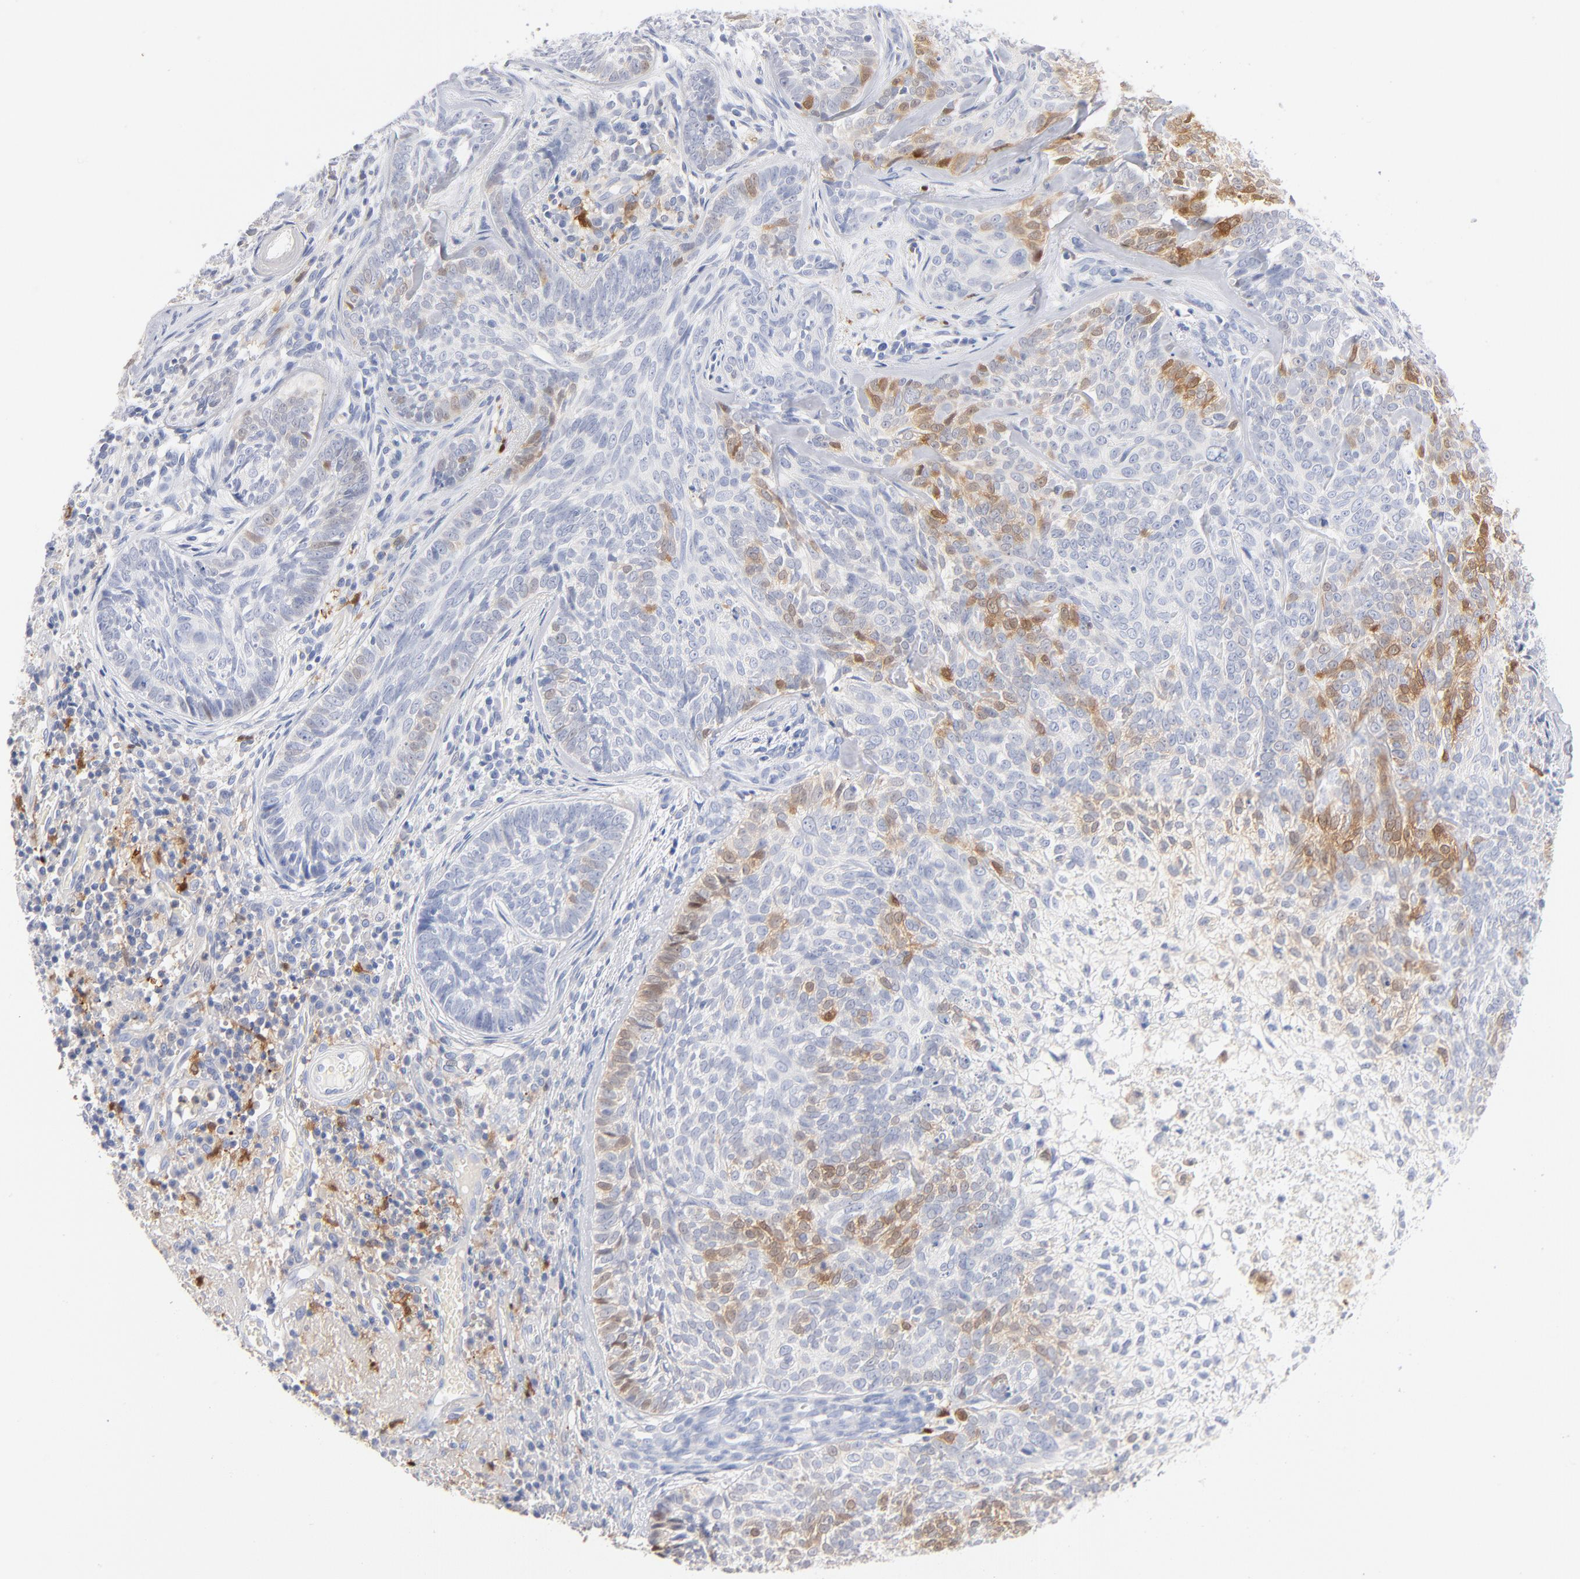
{"staining": {"intensity": "negative", "quantity": "none", "location": "none"}, "tissue": "skin cancer", "cell_type": "Tumor cells", "image_type": "cancer", "snomed": [{"axis": "morphology", "description": "Basal cell carcinoma"}, {"axis": "topography", "description": "Skin"}], "caption": "An image of human skin basal cell carcinoma is negative for staining in tumor cells.", "gene": "IFIT2", "patient": {"sex": "male", "age": 72}}